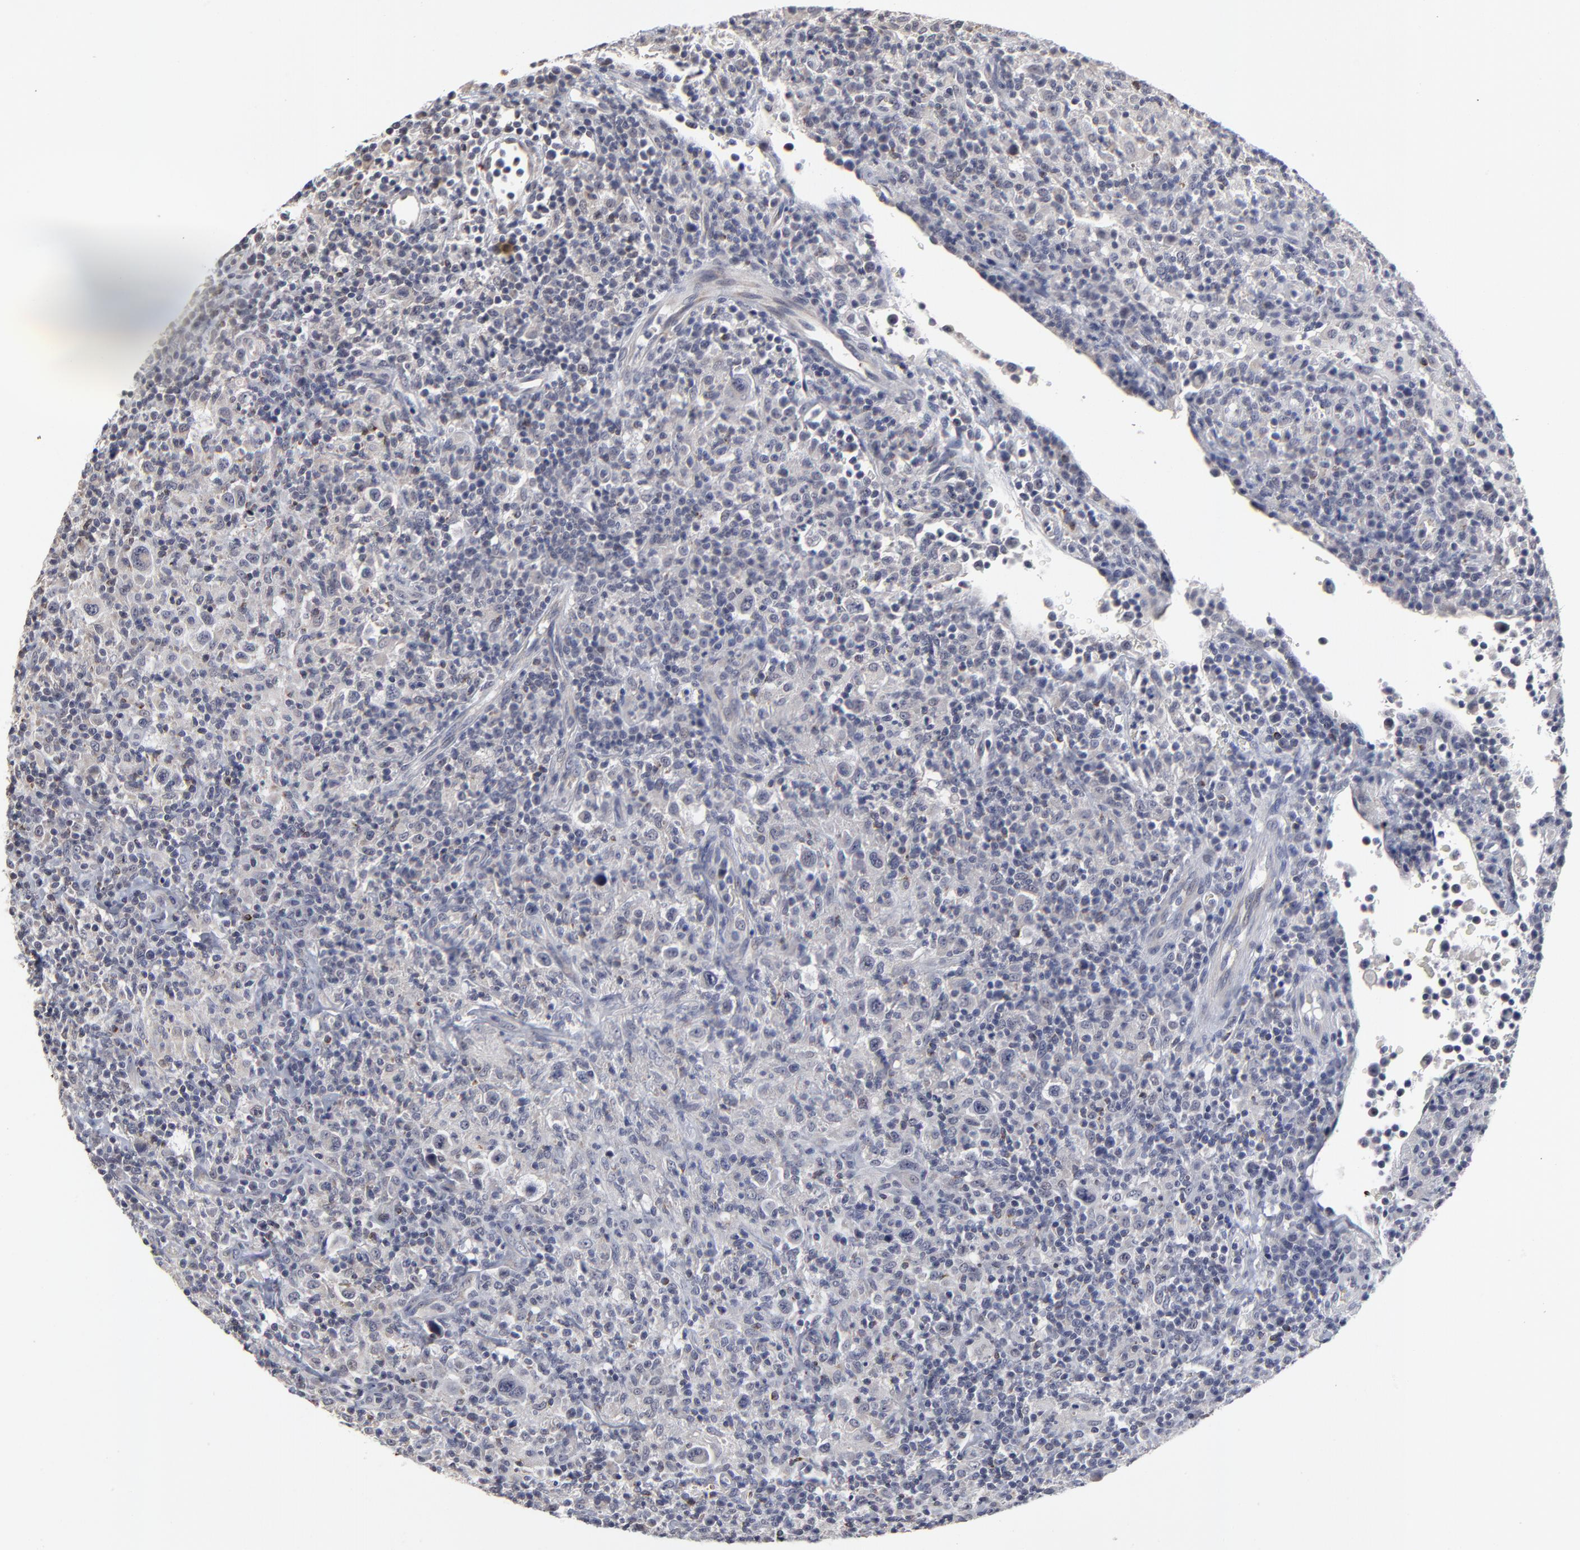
{"staining": {"intensity": "negative", "quantity": "none", "location": "none"}, "tissue": "lymphoma", "cell_type": "Tumor cells", "image_type": "cancer", "snomed": [{"axis": "morphology", "description": "Hodgkin's disease, NOS"}, {"axis": "topography", "description": "Lymph node"}], "caption": "Immunohistochemical staining of Hodgkin's disease exhibits no significant staining in tumor cells. (Stains: DAB (3,3'-diaminobenzidine) immunohistochemistry (IHC) with hematoxylin counter stain, Microscopy: brightfield microscopy at high magnification).", "gene": "MAGEA10", "patient": {"sex": "male", "age": 65}}